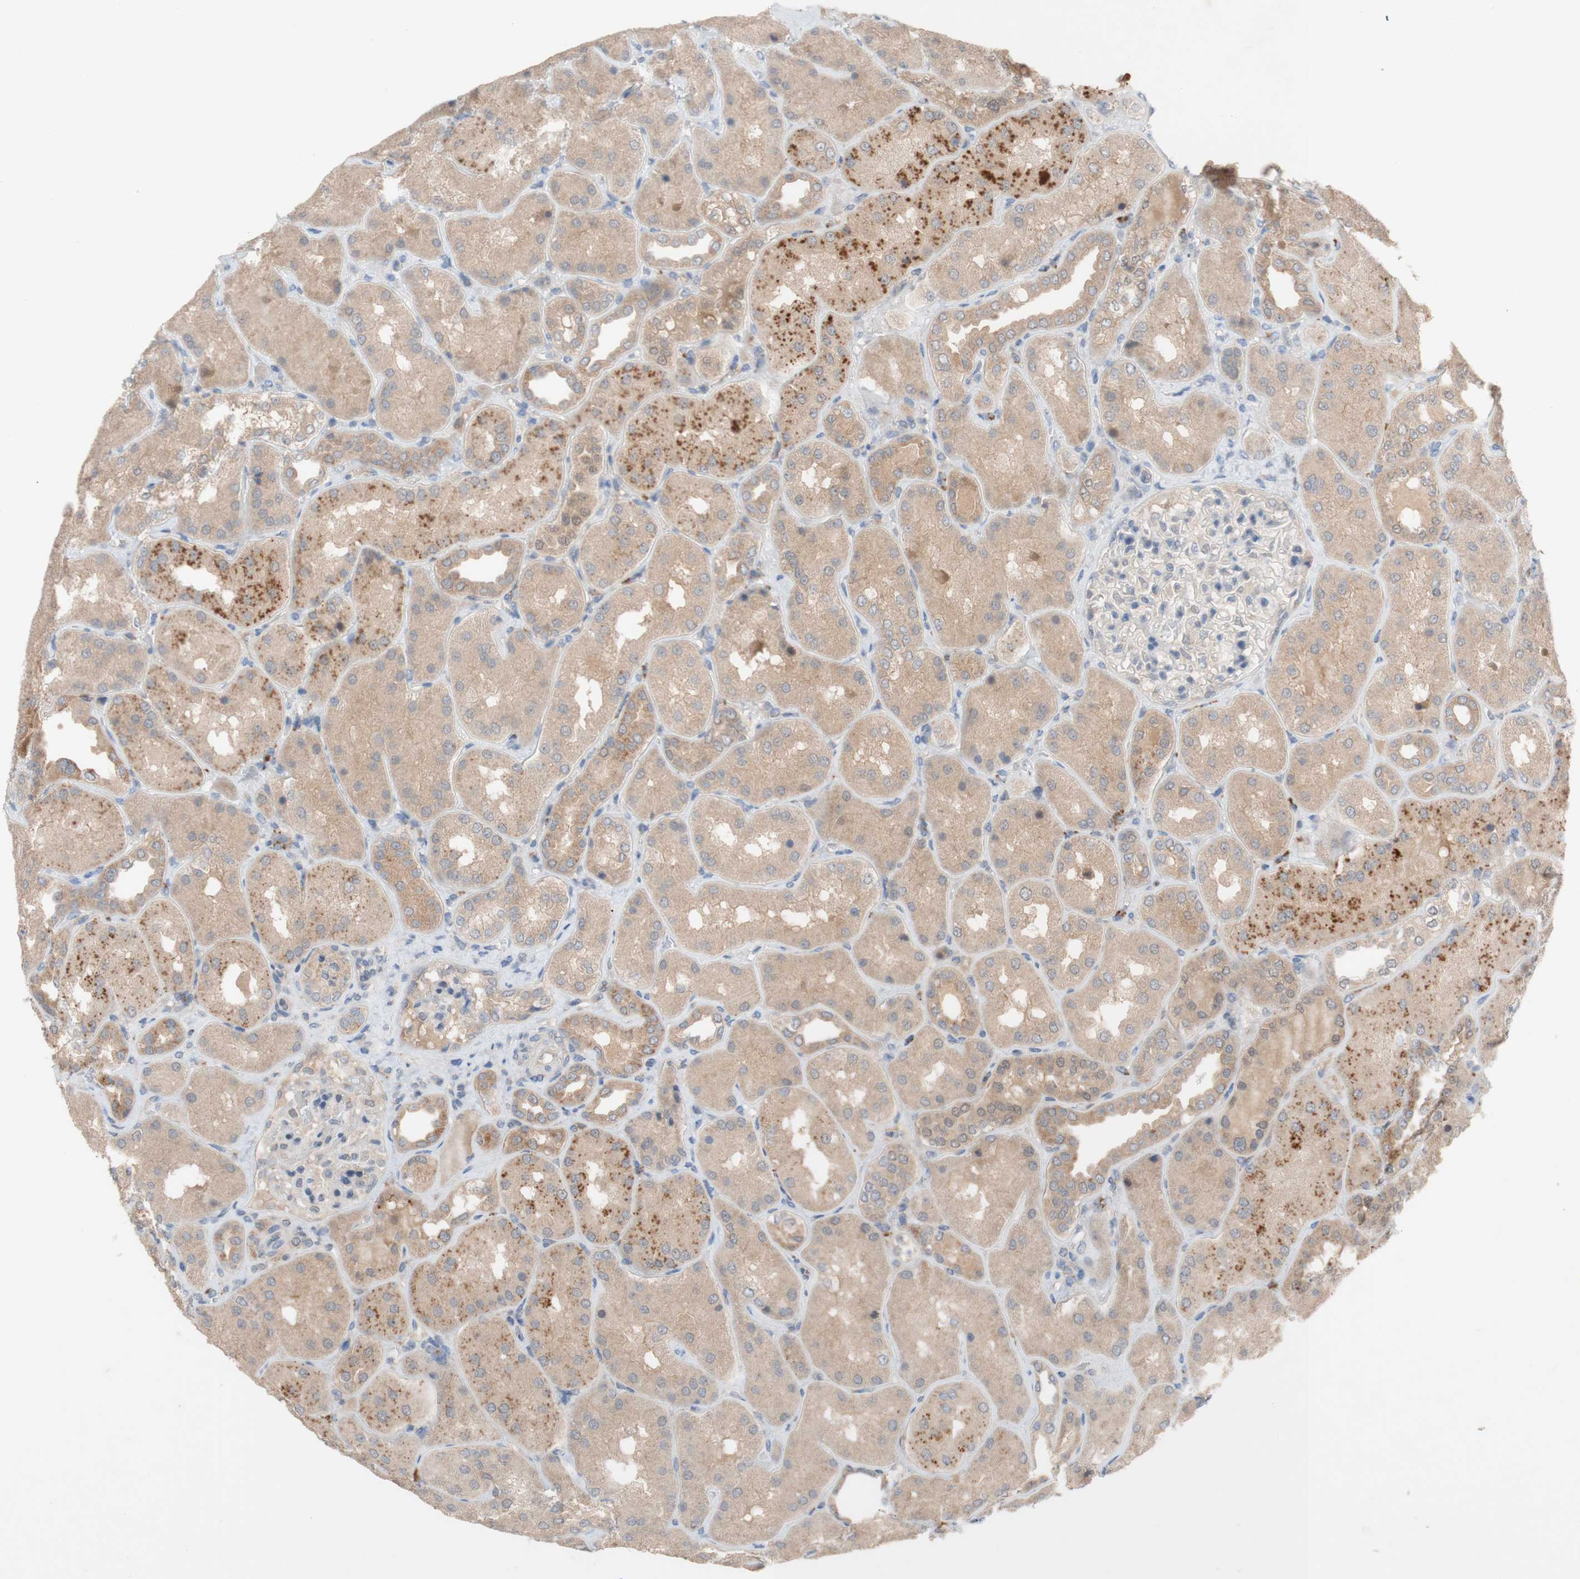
{"staining": {"intensity": "weak", "quantity": "25%-75%", "location": "cytoplasmic/membranous"}, "tissue": "kidney", "cell_type": "Cells in glomeruli", "image_type": "normal", "snomed": [{"axis": "morphology", "description": "Normal tissue, NOS"}, {"axis": "topography", "description": "Kidney"}], "caption": "This is an image of immunohistochemistry (IHC) staining of normal kidney, which shows weak positivity in the cytoplasmic/membranous of cells in glomeruli.", "gene": "PEX2", "patient": {"sex": "female", "age": 56}}